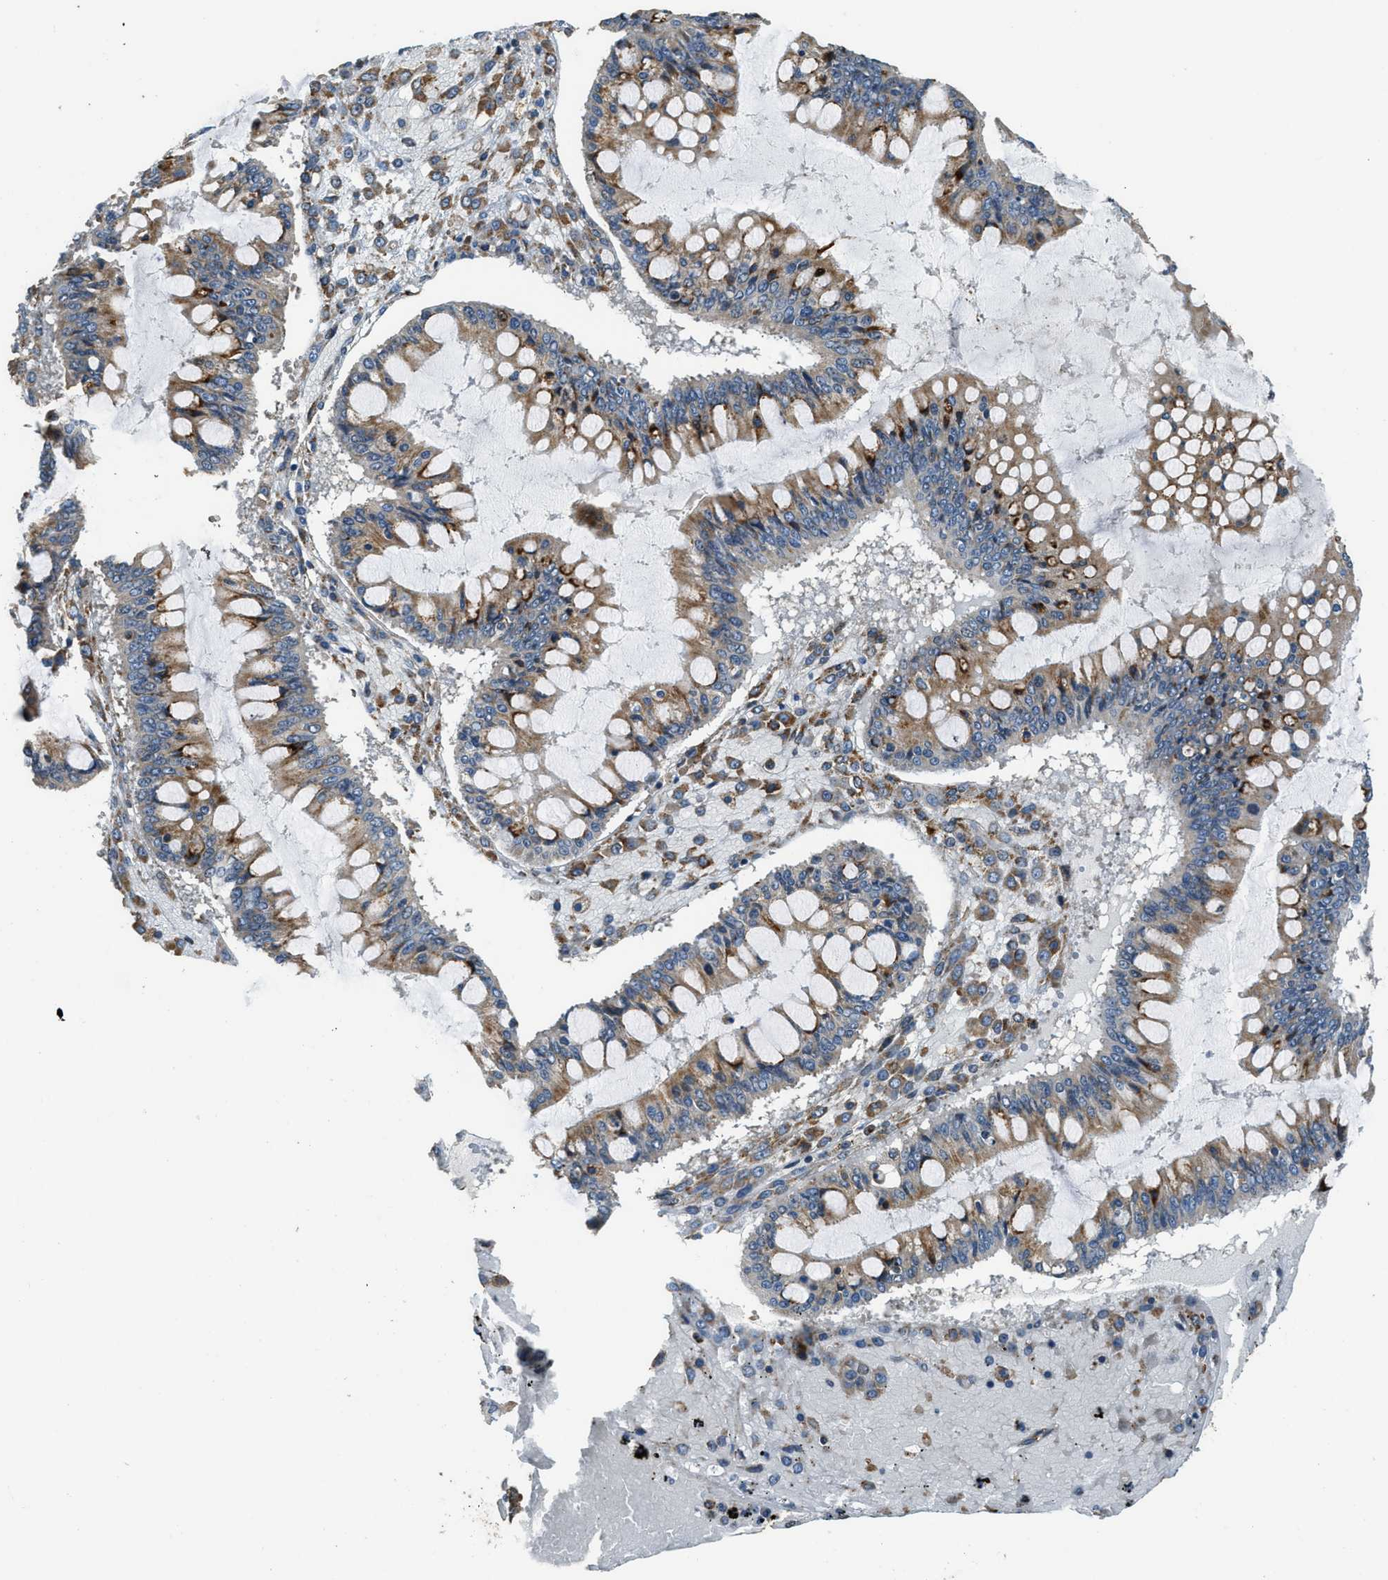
{"staining": {"intensity": "strong", "quantity": "25%-75%", "location": "cytoplasmic/membranous"}, "tissue": "ovarian cancer", "cell_type": "Tumor cells", "image_type": "cancer", "snomed": [{"axis": "morphology", "description": "Cystadenocarcinoma, mucinous, NOS"}, {"axis": "topography", "description": "Ovary"}], "caption": "IHC photomicrograph of human ovarian cancer stained for a protein (brown), which demonstrates high levels of strong cytoplasmic/membranous staining in approximately 25%-75% of tumor cells.", "gene": "HERC2", "patient": {"sex": "female", "age": 73}}